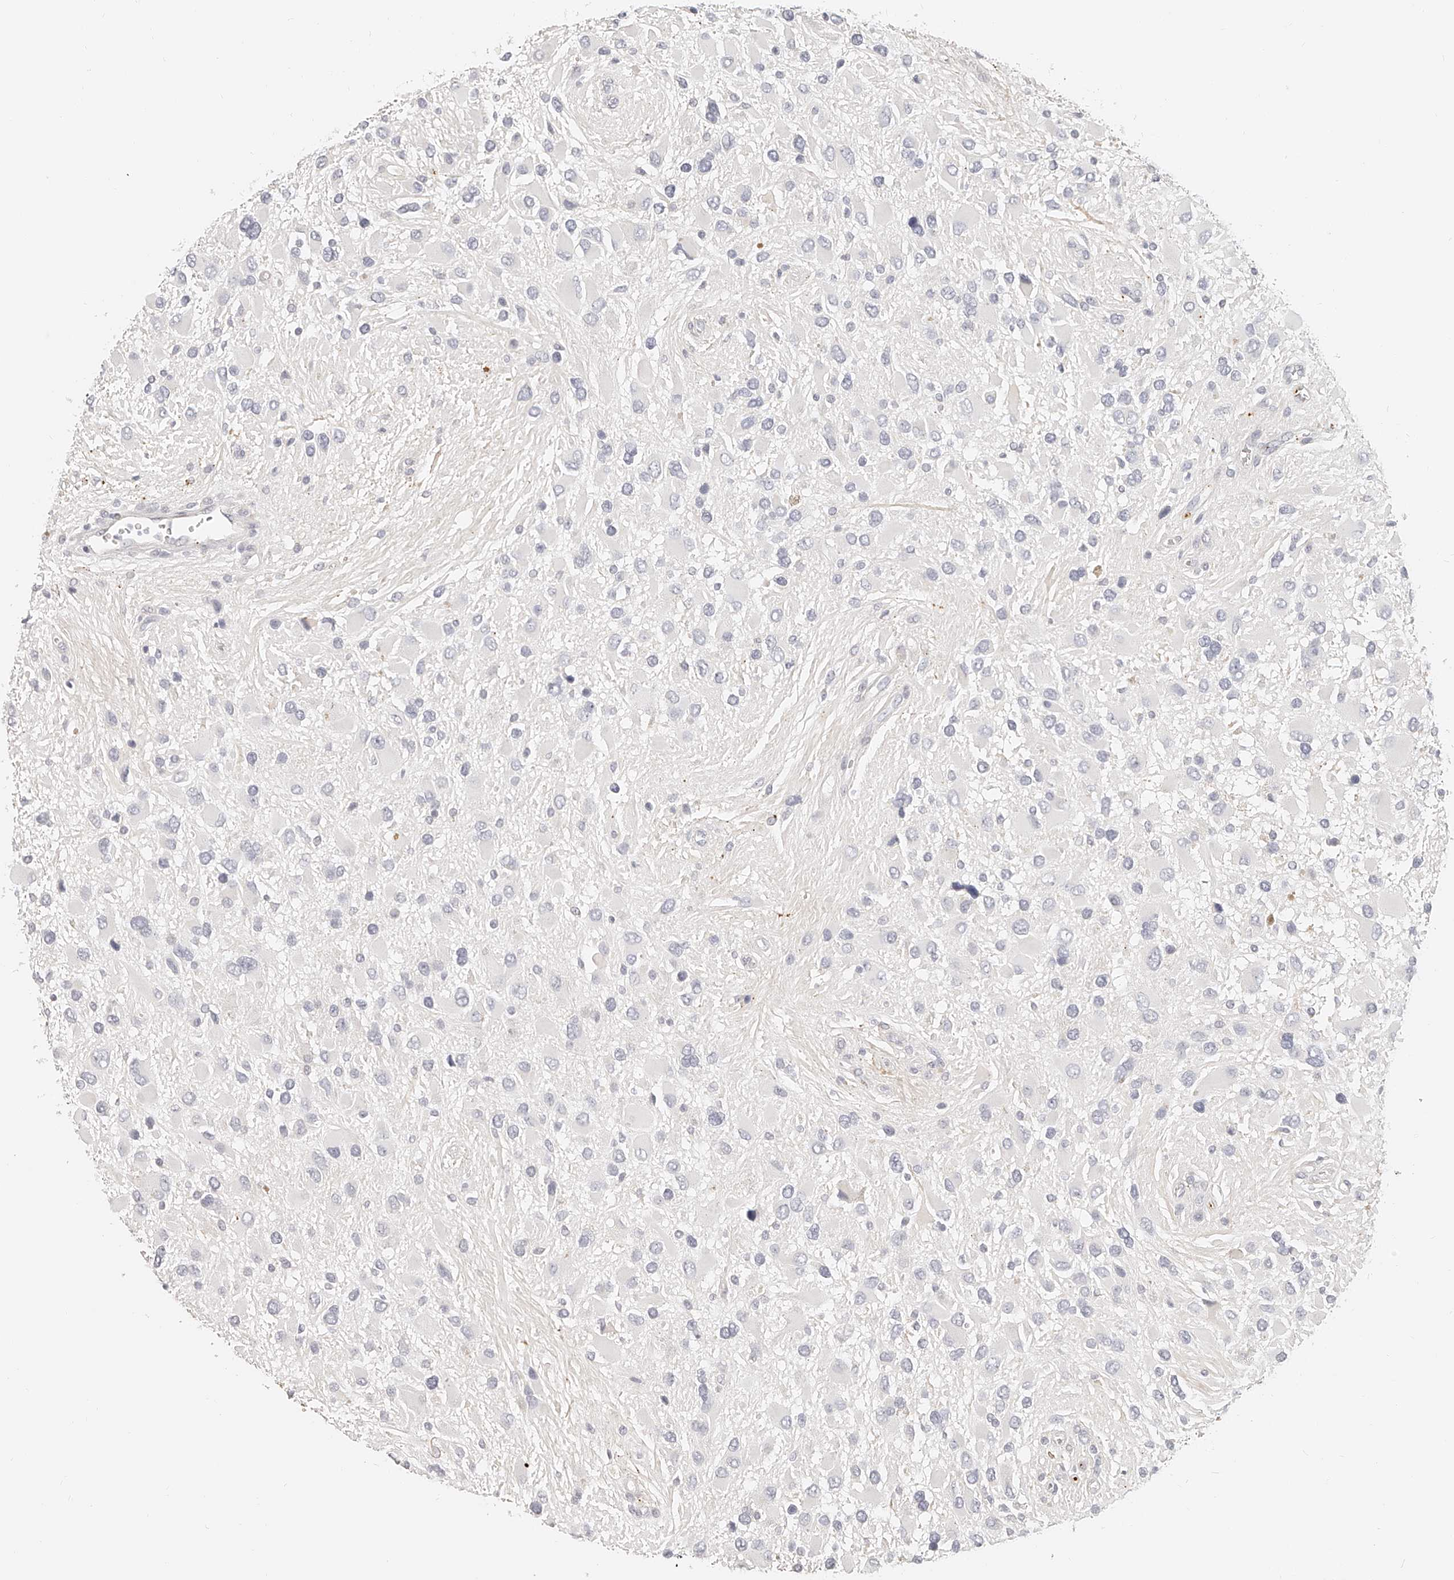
{"staining": {"intensity": "negative", "quantity": "none", "location": "none"}, "tissue": "glioma", "cell_type": "Tumor cells", "image_type": "cancer", "snomed": [{"axis": "morphology", "description": "Glioma, malignant, High grade"}, {"axis": "topography", "description": "Brain"}], "caption": "Immunohistochemistry histopathology image of malignant high-grade glioma stained for a protein (brown), which demonstrates no positivity in tumor cells.", "gene": "ITGB3", "patient": {"sex": "male", "age": 53}}